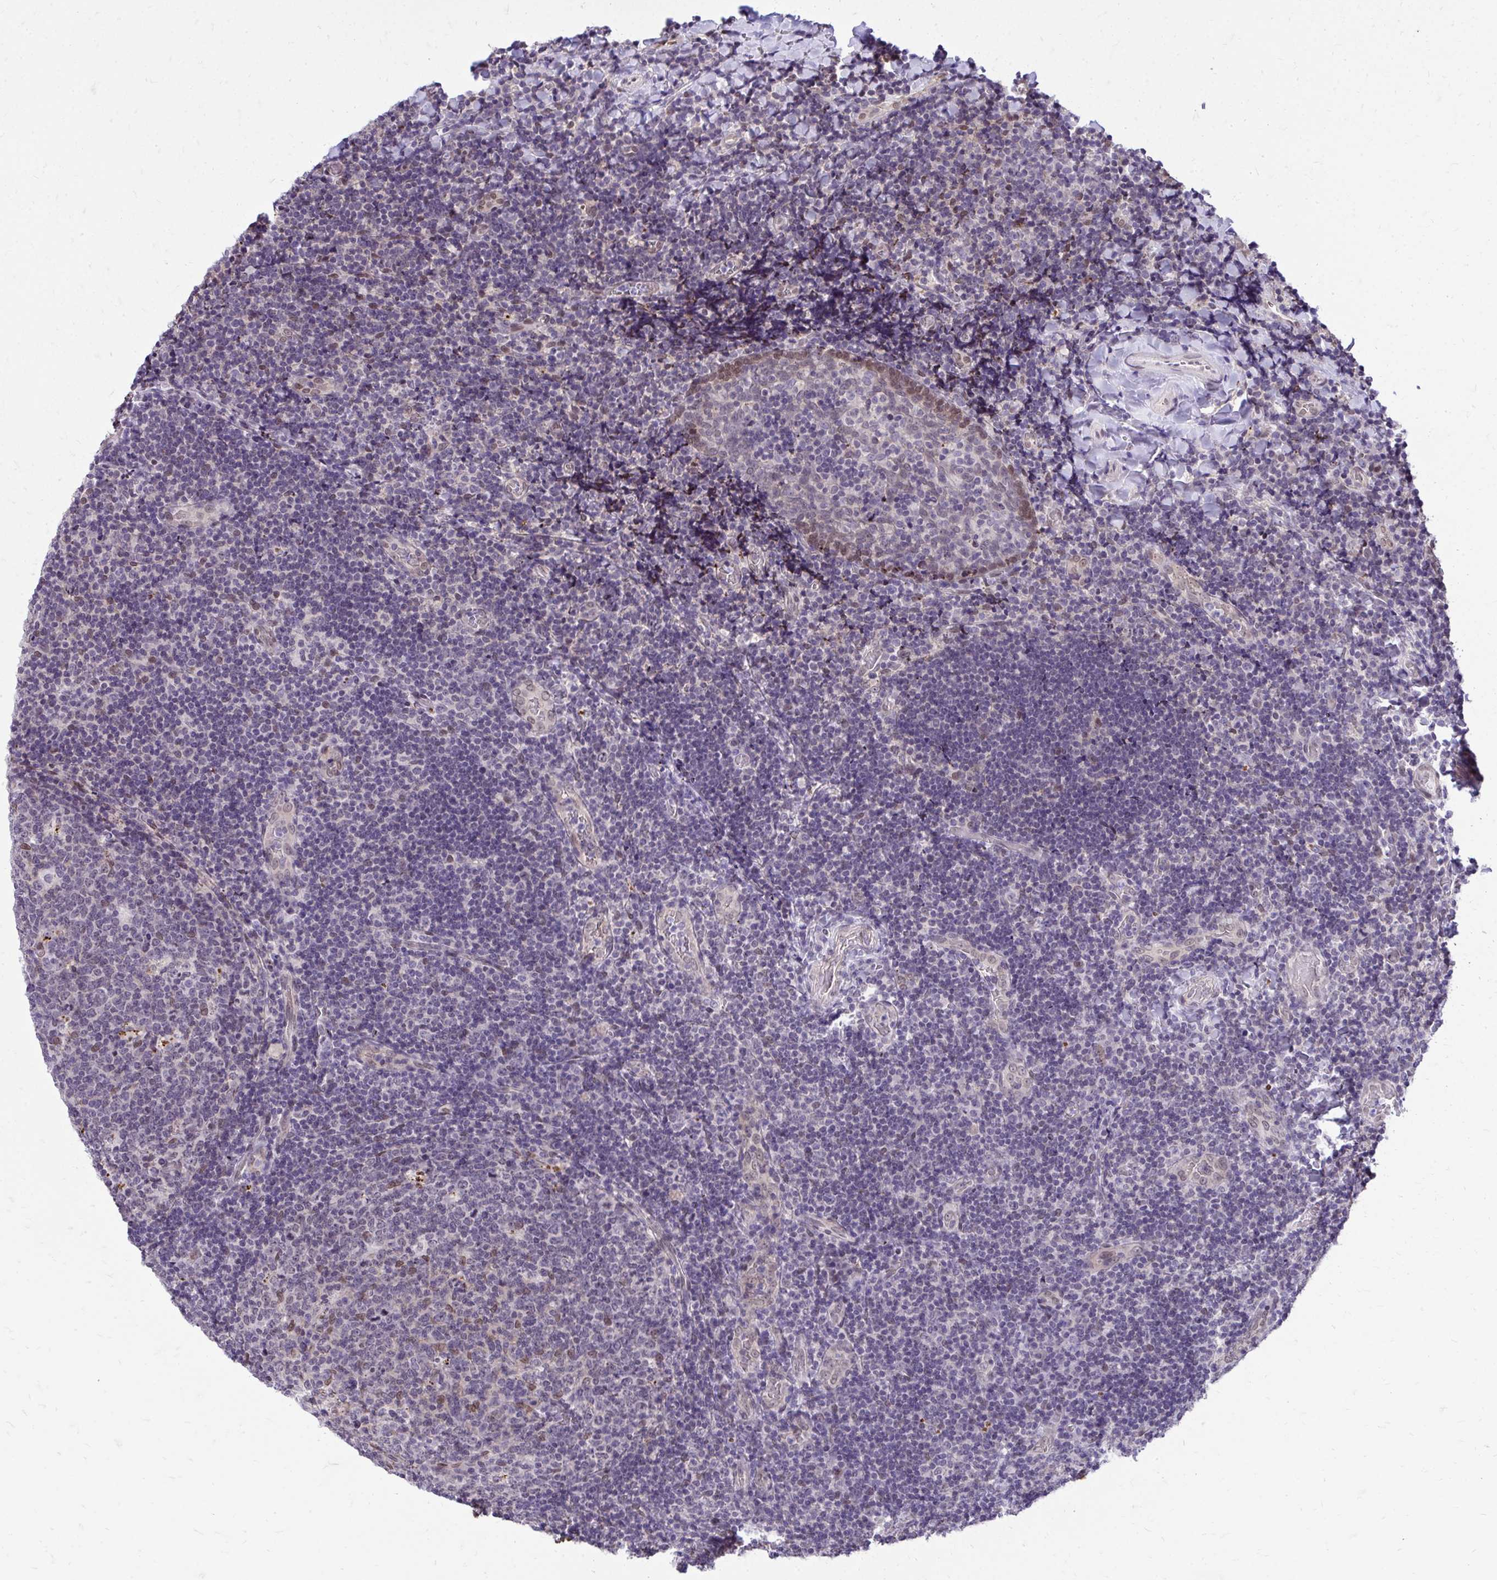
{"staining": {"intensity": "moderate", "quantity": "<25%", "location": "cytoplasmic/membranous,nuclear"}, "tissue": "tonsil", "cell_type": "Germinal center cells", "image_type": "normal", "snomed": [{"axis": "morphology", "description": "Normal tissue, NOS"}, {"axis": "topography", "description": "Tonsil"}], "caption": "Moderate cytoplasmic/membranous,nuclear protein staining is present in approximately <25% of germinal center cells in tonsil.", "gene": "BANF1", "patient": {"sex": "male", "age": 17}}